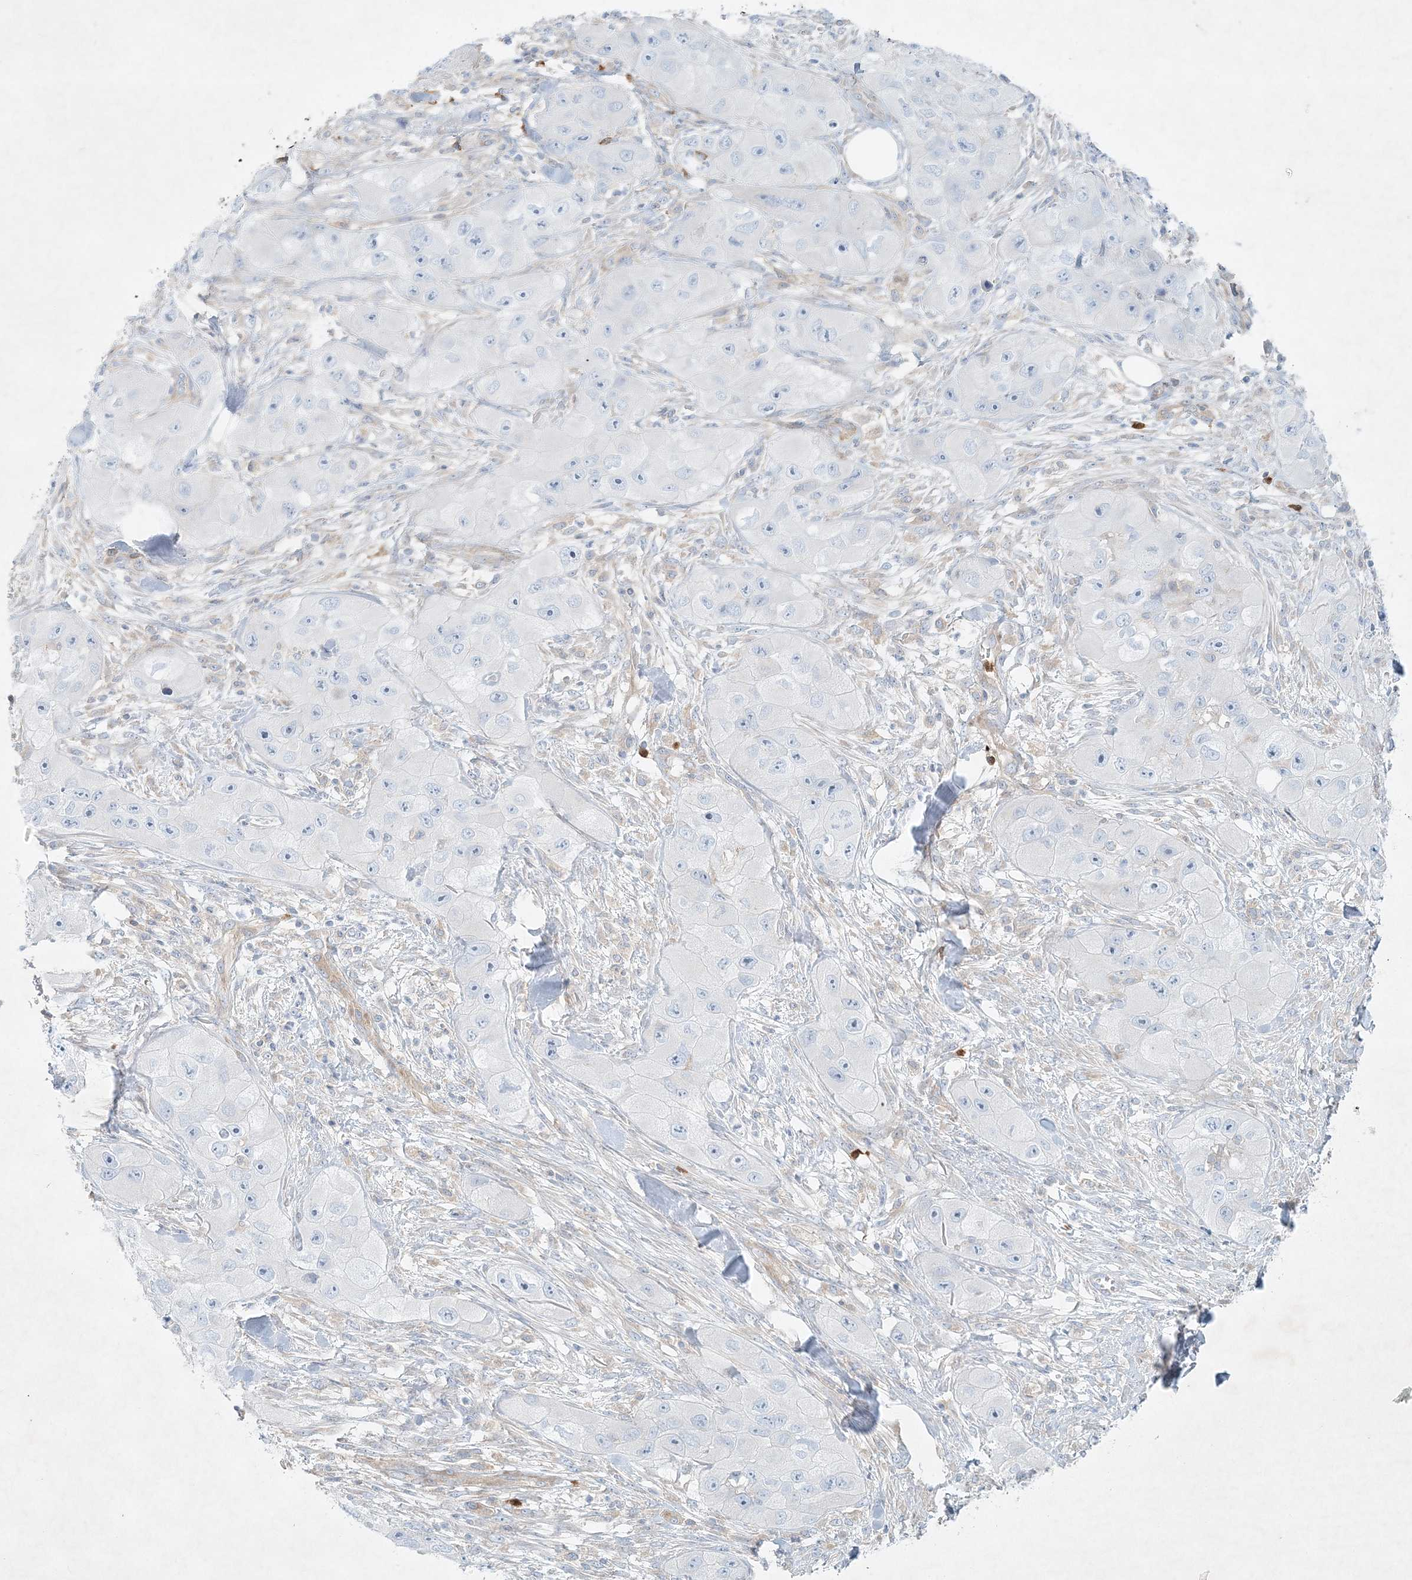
{"staining": {"intensity": "negative", "quantity": "none", "location": "none"}, "tissue": "skin cancer", "cell_type": "Tumor cells", "image_type": "cancer", "snomed": [{"axis": "morphology", "description": "Squamous cell carcinoma, NOS"}, {"axis": "topography", "description": "Skin"}, {"axis": "topography", "description": "Subcutis"}], "caption": "An immunohistochemistry (IHC) histopathology image of skin squamous cell carcinoma is shown. There is no staining in tumor cells of skin squamous cell carcinoma.", "gene": "STK11IP", "patient": {"sex": "male", "age": 73}}